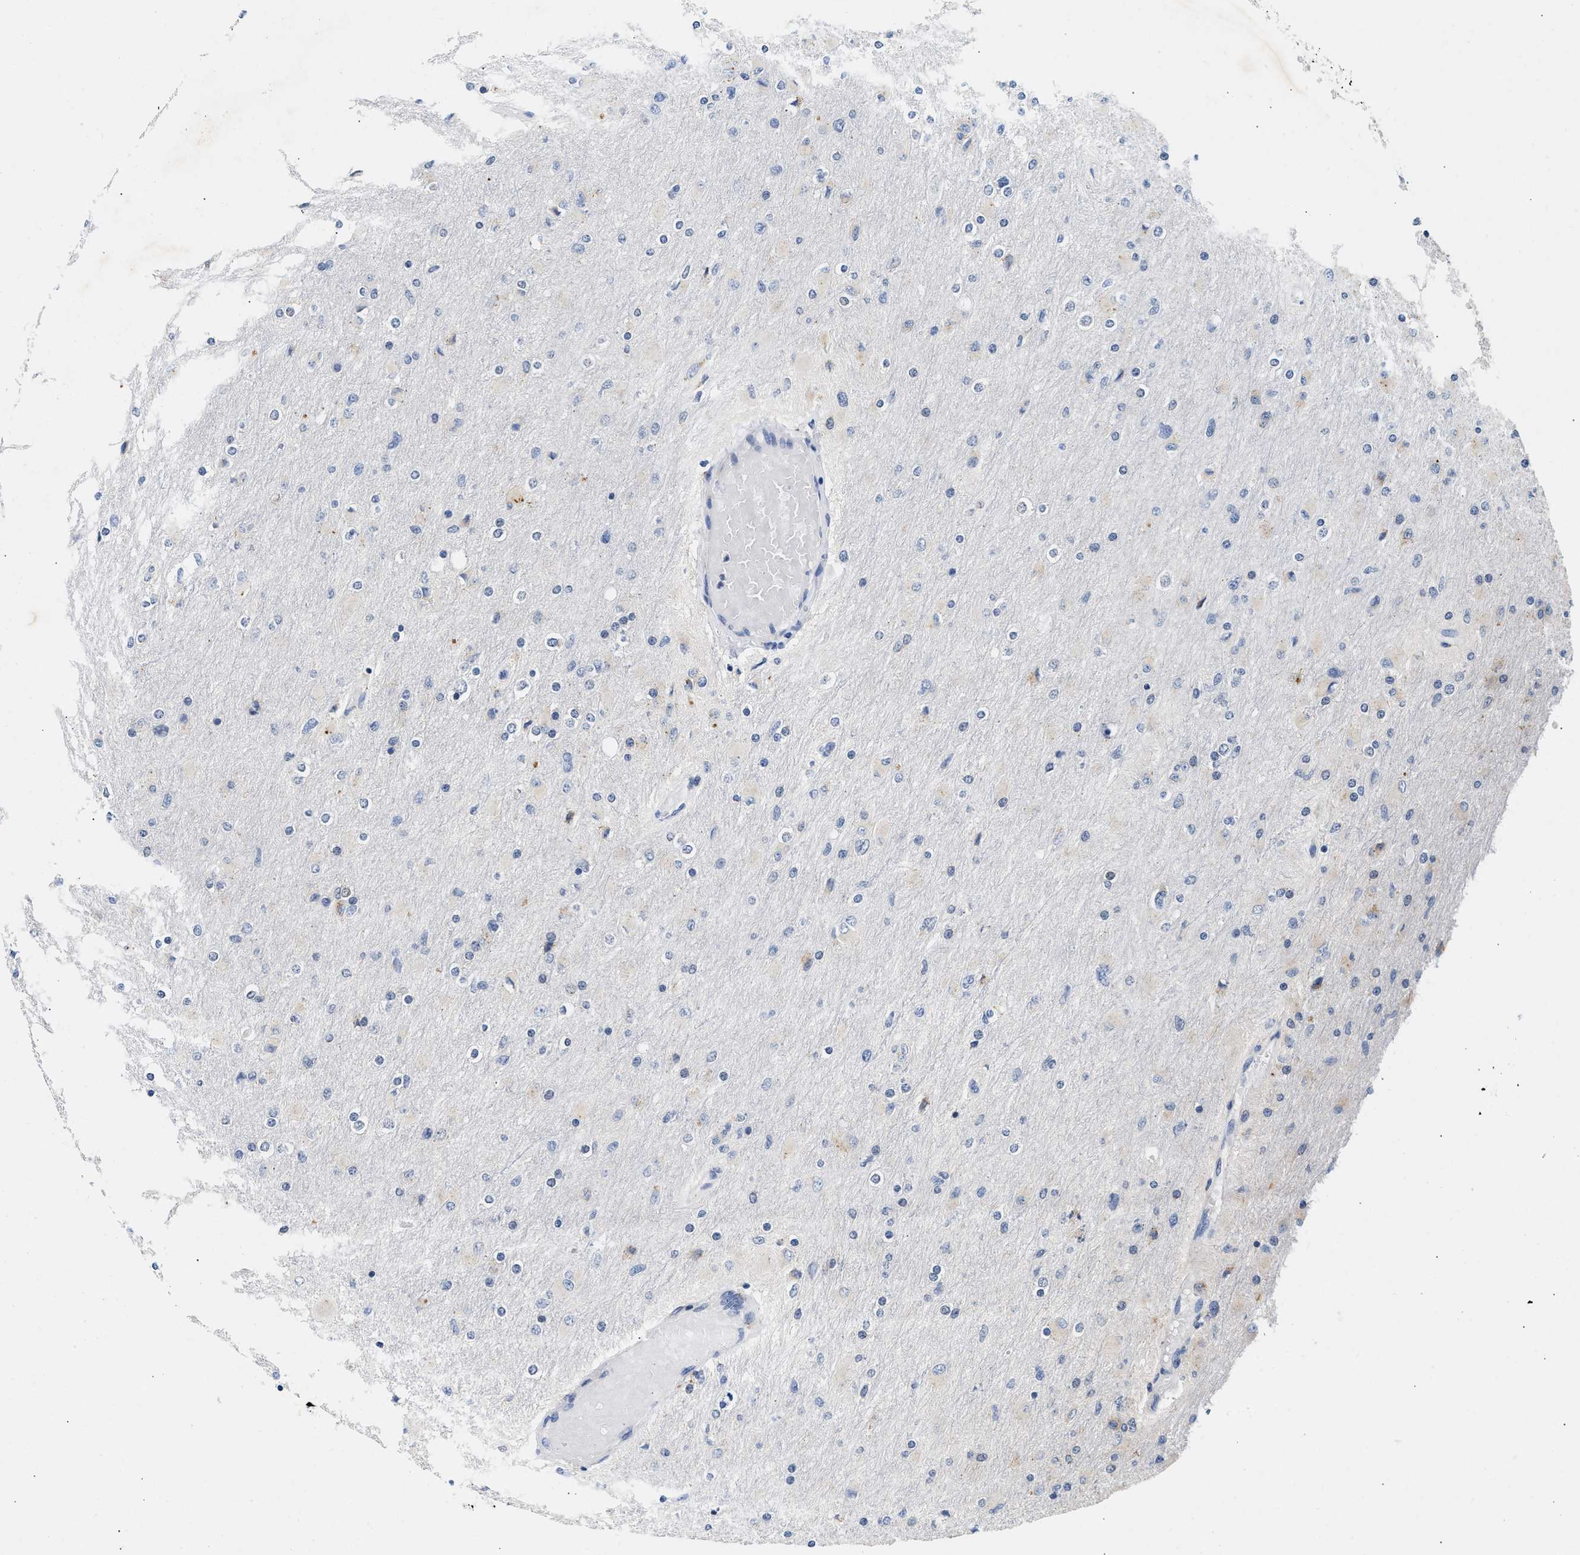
{"staining": {"intensity": "negative", "quantity": "none", "location": "none"}, "tissue": "glioma", "cell_type": "Tumor cells", "image_type": "cancer", "snomed": [{"axis": "morphology", "description": "Glioma, malignant, High grade"}, {"axis": "topography", "description": "Cerebral cortex"}], "caption": "Immunohistochemistry of glioma shows no expression in tumor cells.", "gene": "PPM1L", "patient": {"sex": "female", "age": 36}}